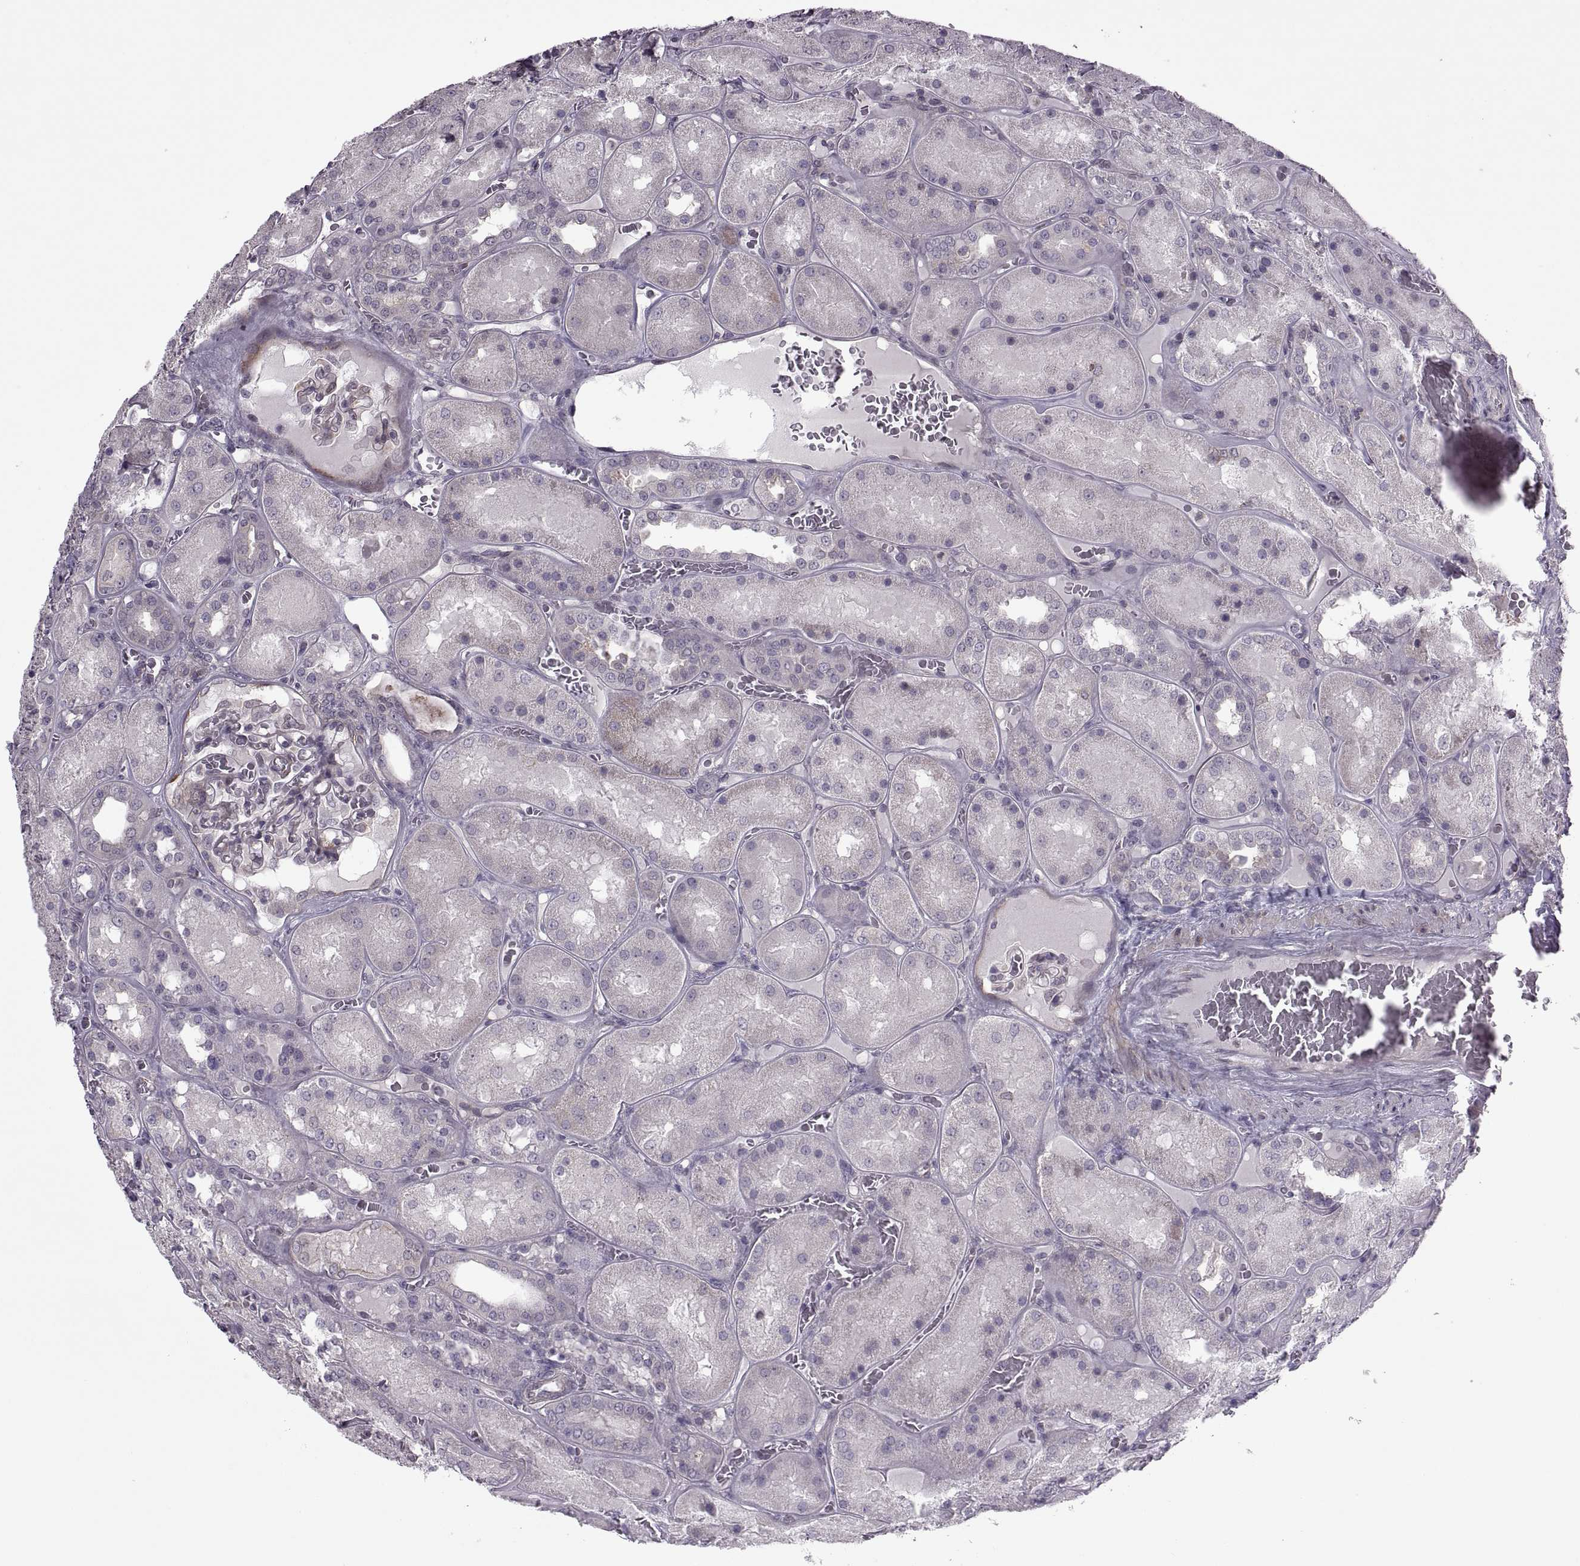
{"staining": {"intensity": "negative", "quantity": "none", "location": "none"}, "tissue": "kidney", "cell_type": "Cells in glomeruli", "image_type": "normal", "snomed": [{"axis": "morphology", "description": "Normal tissue, NOS"}, {"axis": "topography", "description": "Kidney"}], "caption": "Immunohistochemistry of unremarkable kidney reveals no expression in cells in glomeruli. (DAB immunohistochemistry visualized using brightfield microscopy, high magnification).", "gene": "ODF3", "patient": {"sex": "male", "age": 73}}